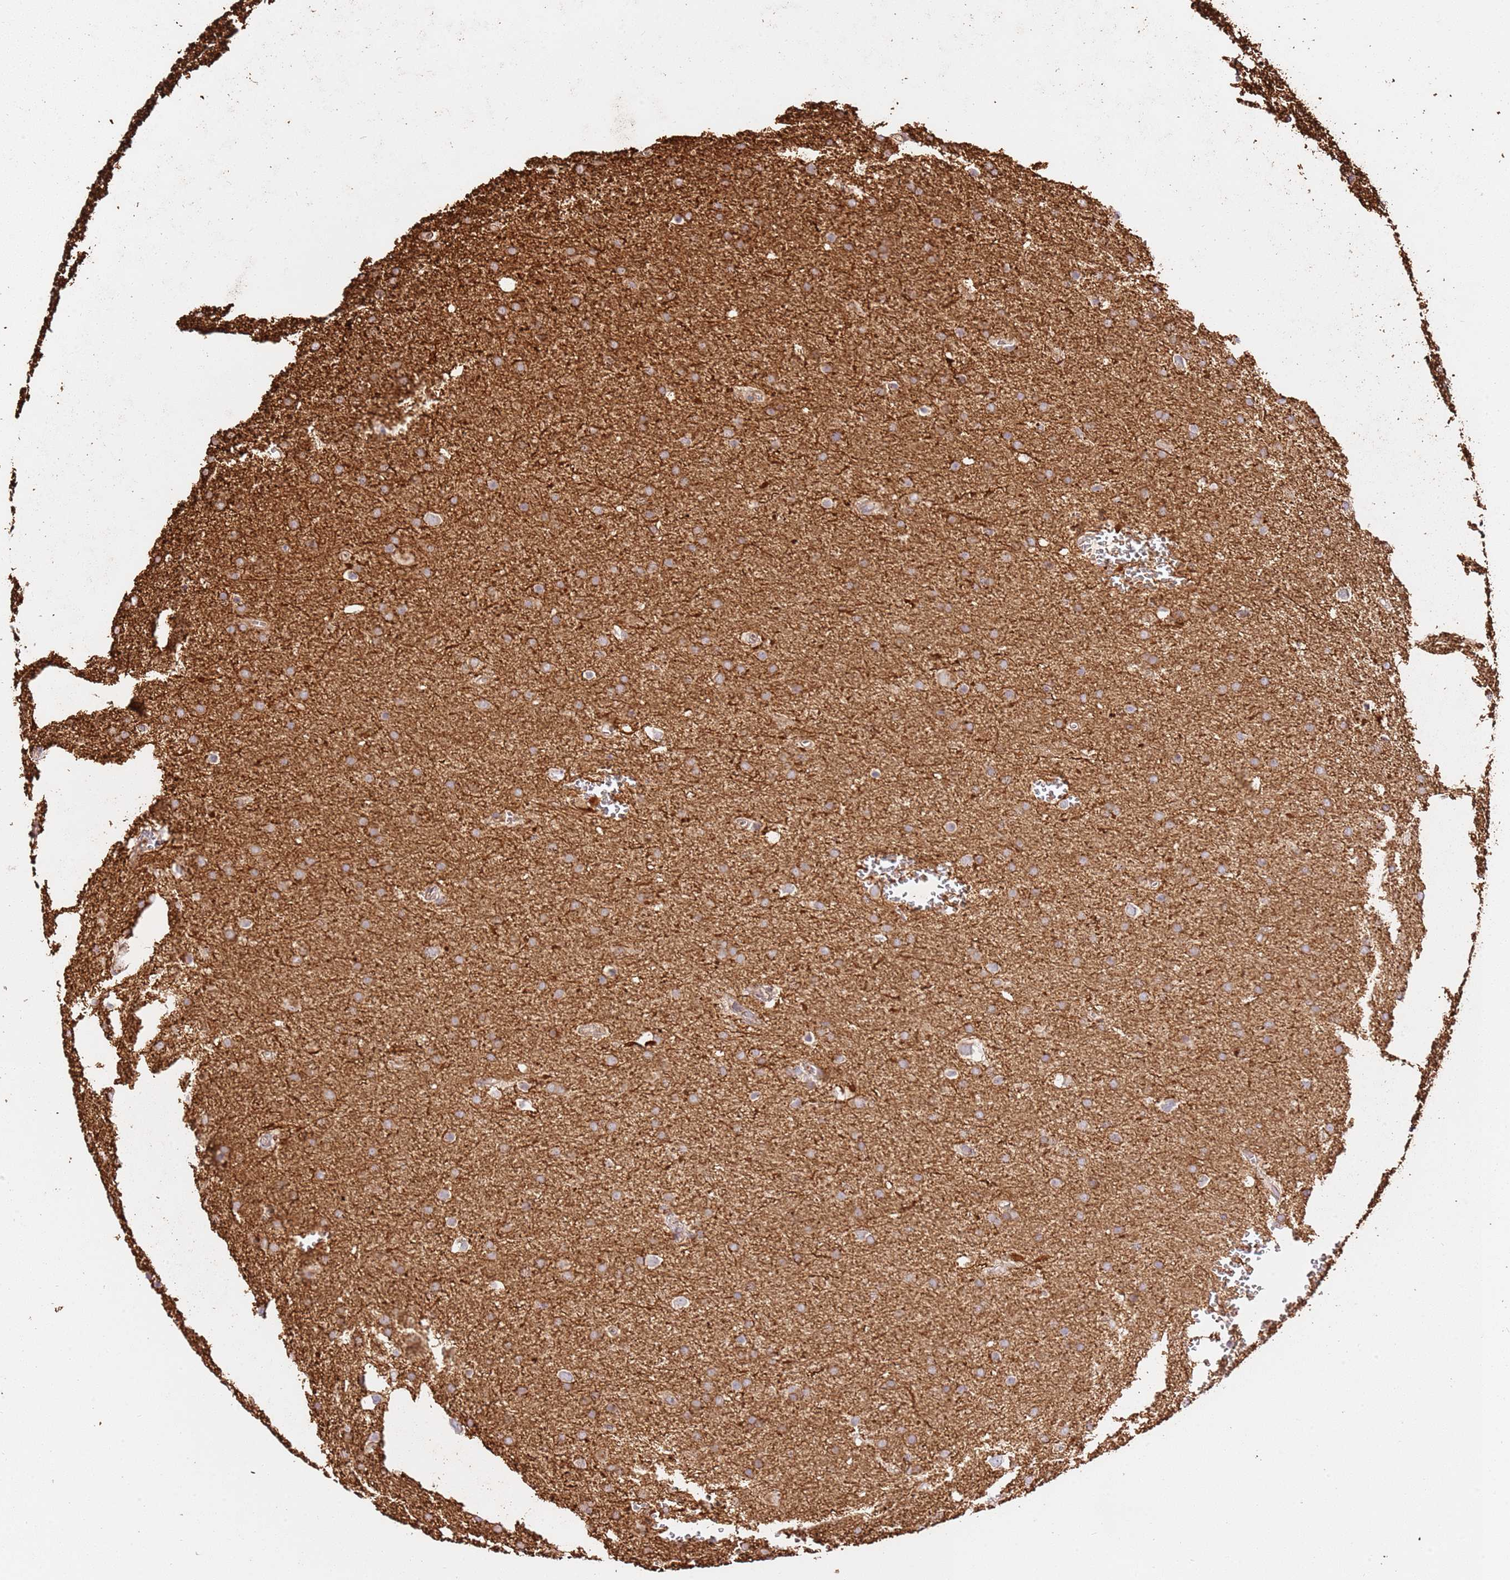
{"staining": {"intensity": "moderate", "quantity": ">75%", "location": "cytoplasmic/membranous"}, "tissue": "glioma", "cell_type": "Tumor cells", "image_type": "cancer", "snomed": [{"axis": "morphology", "description": "Glioma, malignant, Low grade"}, {"axis": "topography", "description": "Brain"}], "caption": "Protein staining shows moderate cytoplasmic/membranous expression in approximately >75% of tumor cells in glioma.", "gene": "ZBTB39", "patient": {"sex": "female", "age": 32}}